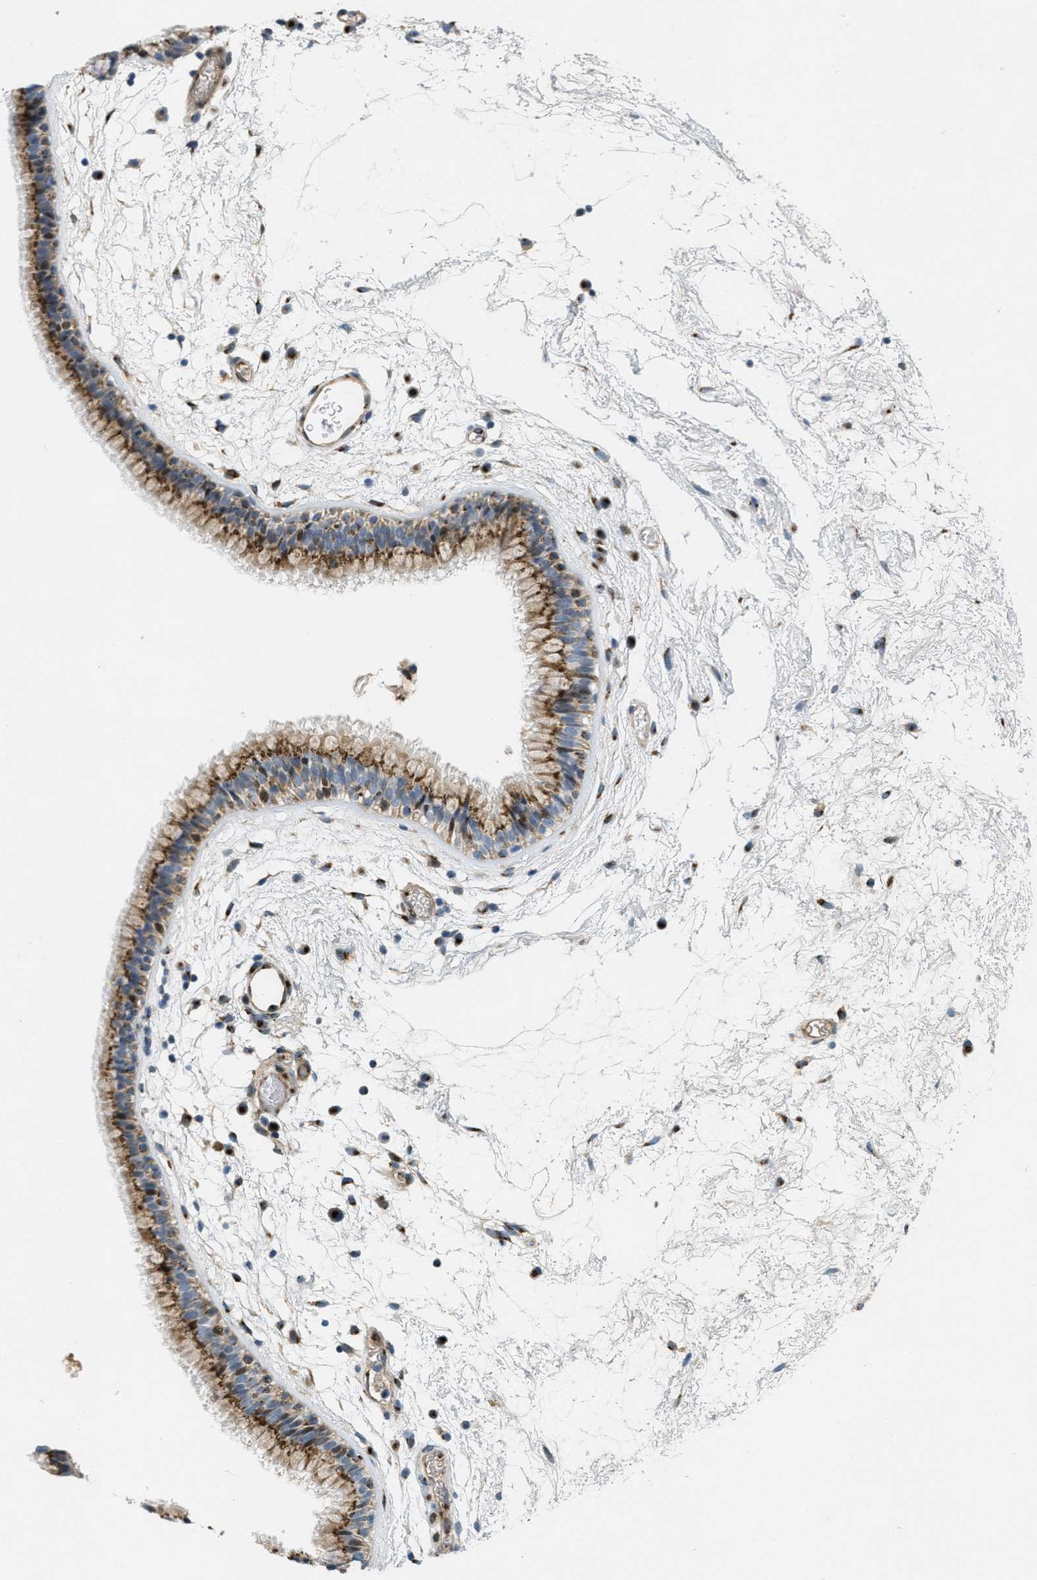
{"staining": {"intensity": "moderate", "quantity": ">75%", "location": "cytoplasmic/membranous"}, "tissue": "nasopharynx", "cell_type": "Respiratory epithelial cells", "image_type": "normal", "snomed": [{"axis": "morphology", "description": "Normal tissue, NOS"}, {"axis": "morphology", "description": "Inflammation, NOS"}, {"axis": "topography", "description": "Nasopharynx"}], "caption": "A medium amount of moderate cytoplasmic/membranous staining is present in approximately >75% of respiratory epithelial cells in normal nasopharynx.", "gene": "ZFPL1", "patient": {"sex": "male", "age": 48}}